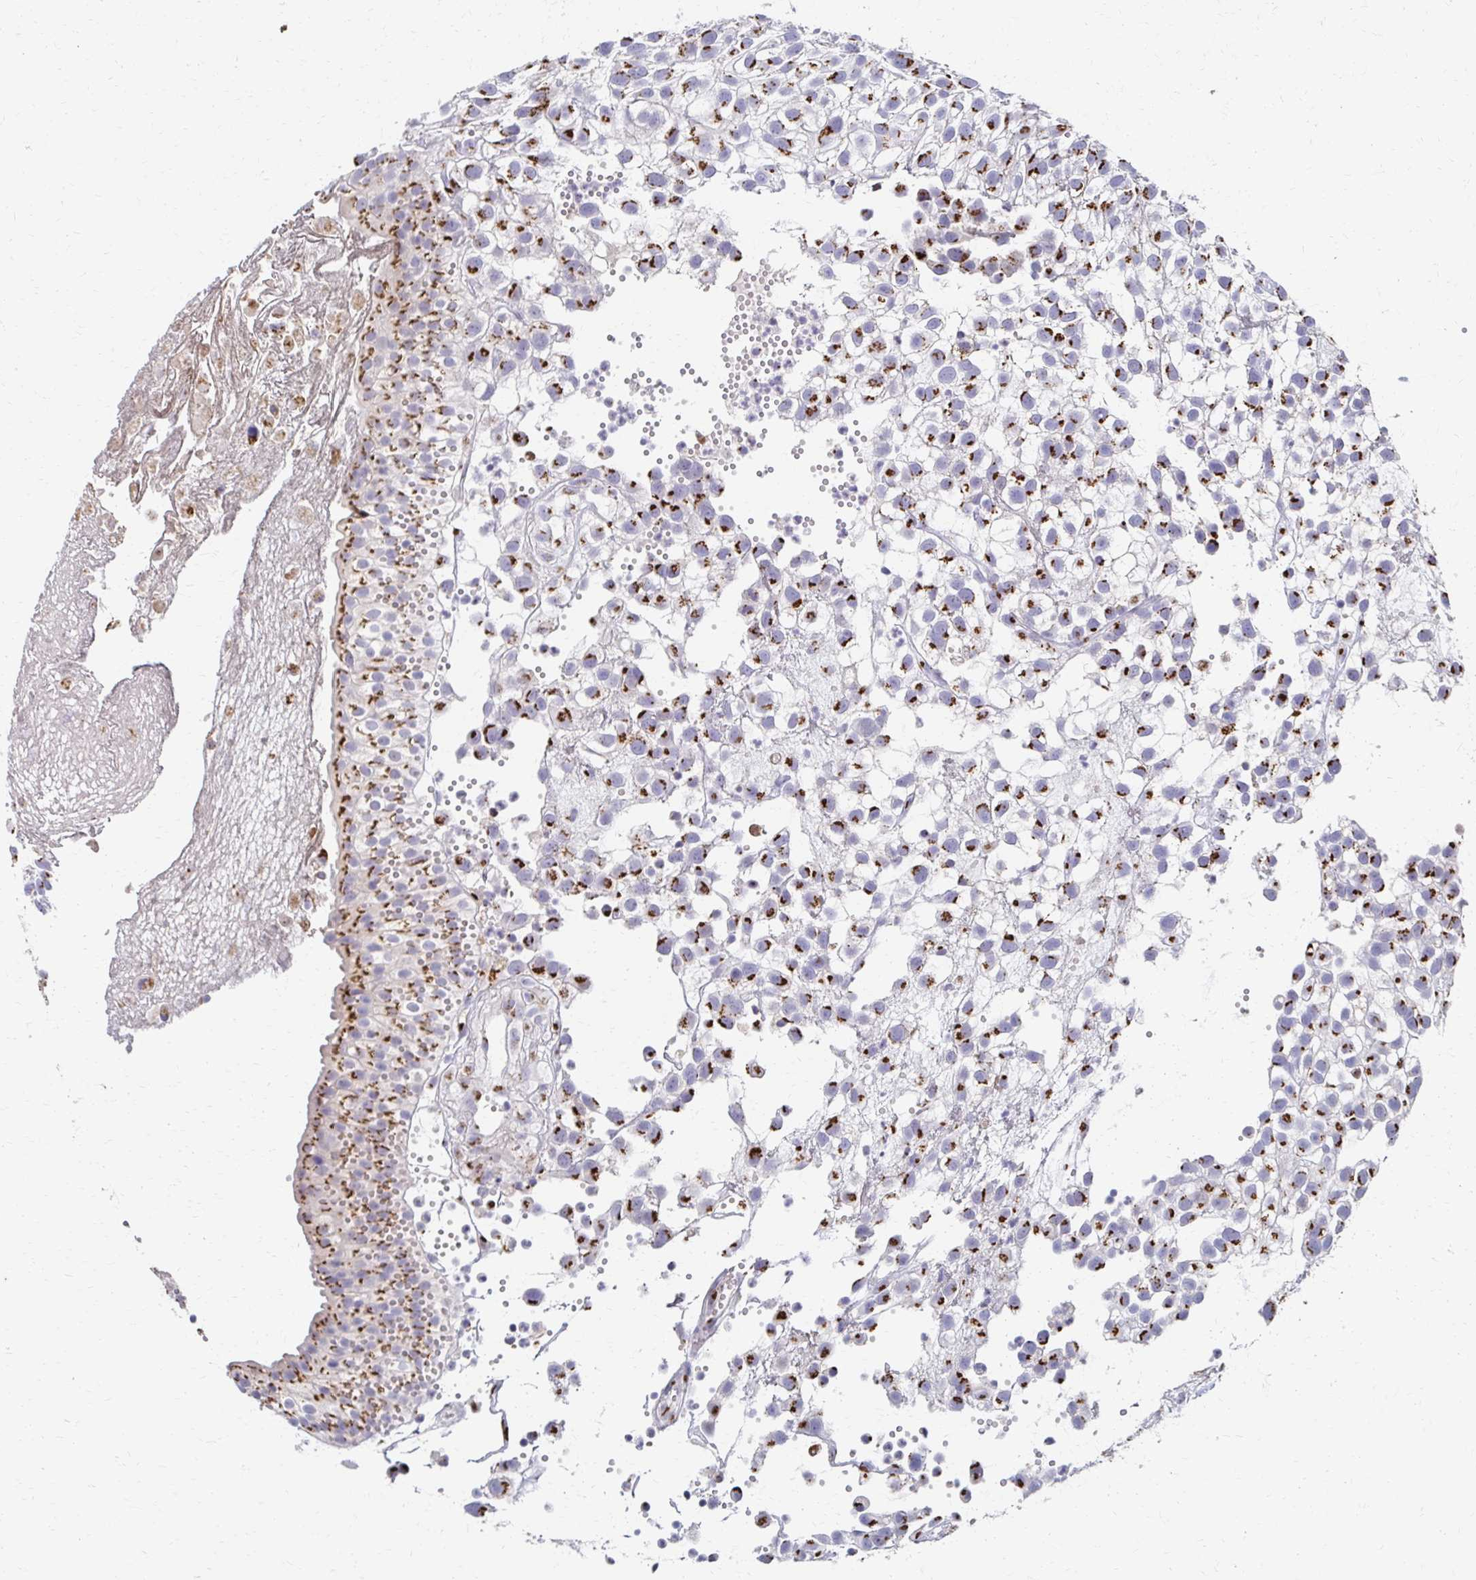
{"staining": {"intensity": "strong", "quantity": ">75%", "location": "cytoplasmic/membranous"}, "tissue": "urothelial cancer", "cell_type": "Tumor cells", "image_type": "cancer", "snomed": [{"axis": "morphology", "description": "Urothelial carcinoma, High grade"}, {"axis": "topography", "description": "Urinary bladder"}], "caption": "Protein staining by IHC demonstrates strong cytoplasmic/membranous staining in about >75% of tumor cells in urothelial cancer.", "gene": "TM9SF1", "patient": {"sex": "male", "age": 56}}